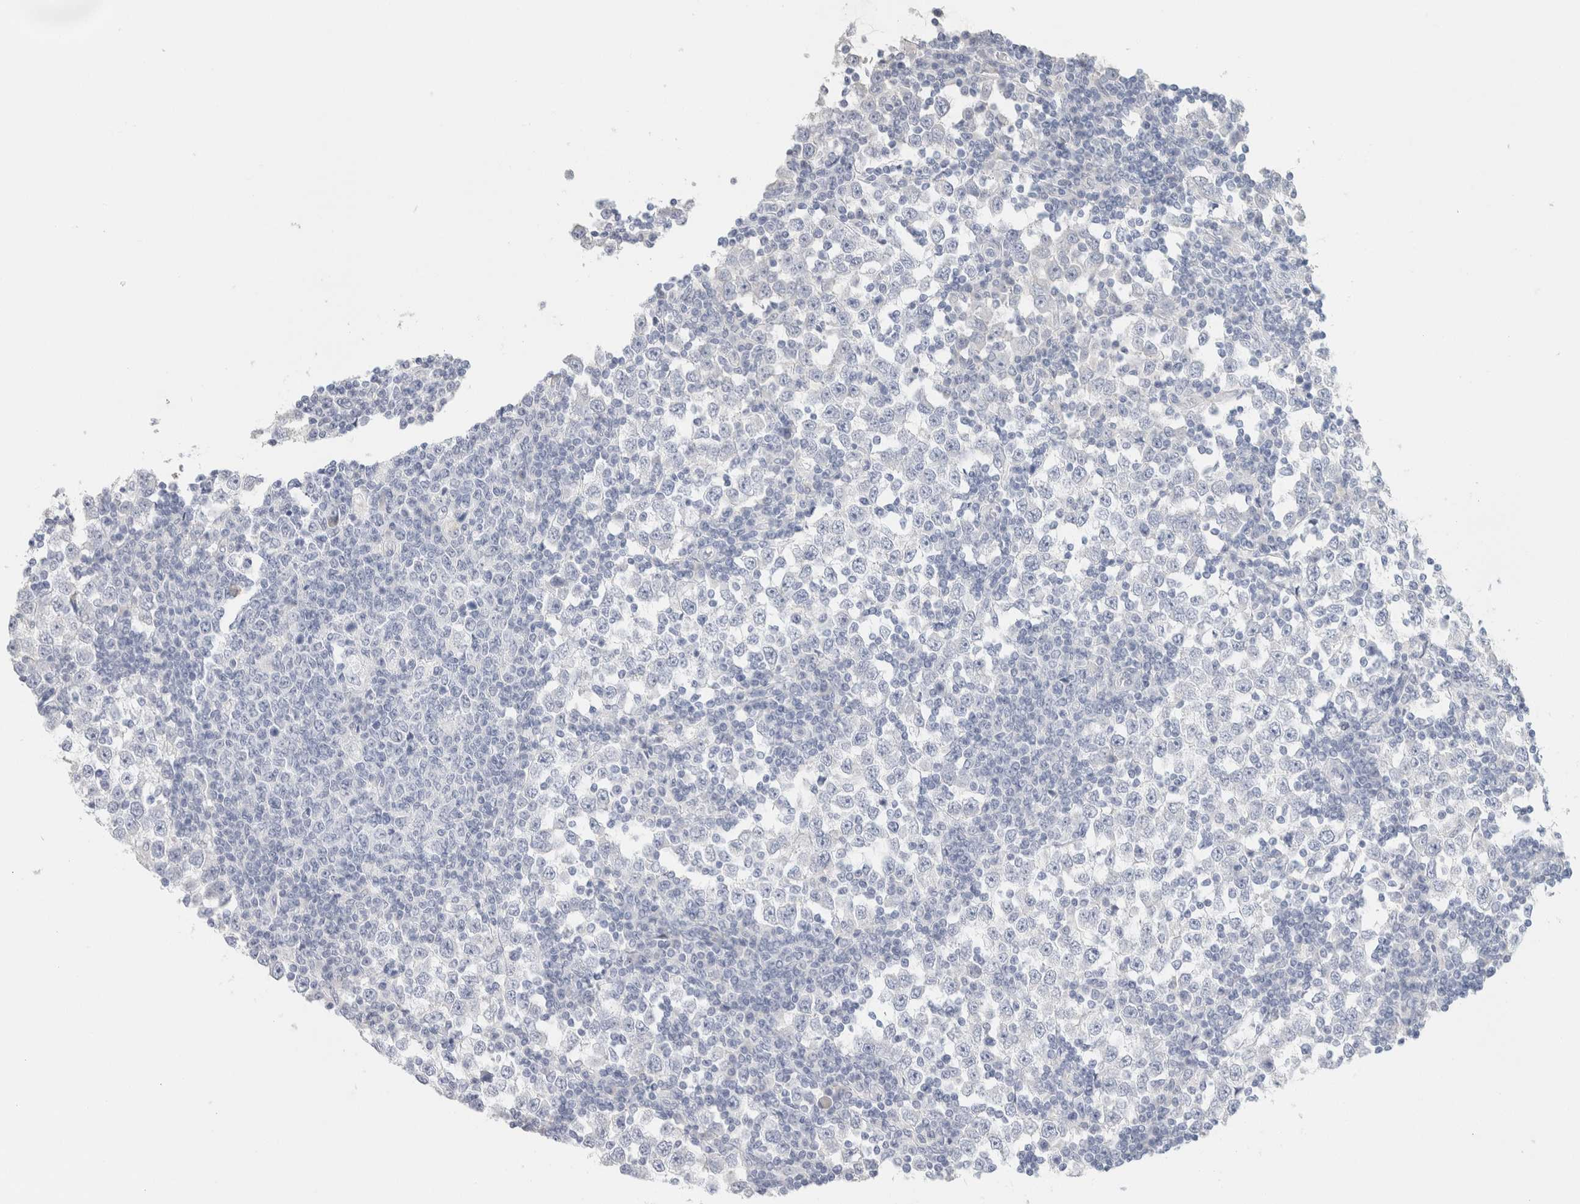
{"staining": {"intensity": "negative", "quantity": "none", "location": "none"}, "tissue": "testis cancer", "cell_type": "Tumor cells", "image_type": "cancer", "snomed": [{"axis": "morphology", "description": "Seminoma, NOS"}, {"axis": "topography", "description": "Testis"}], "caption": "An image of testis cancer (seminoma) stained for a protein exhibits no brown staining in tumor cells.", "gene": "NEFM", "patient": {"sex": "male", "age": 65}}